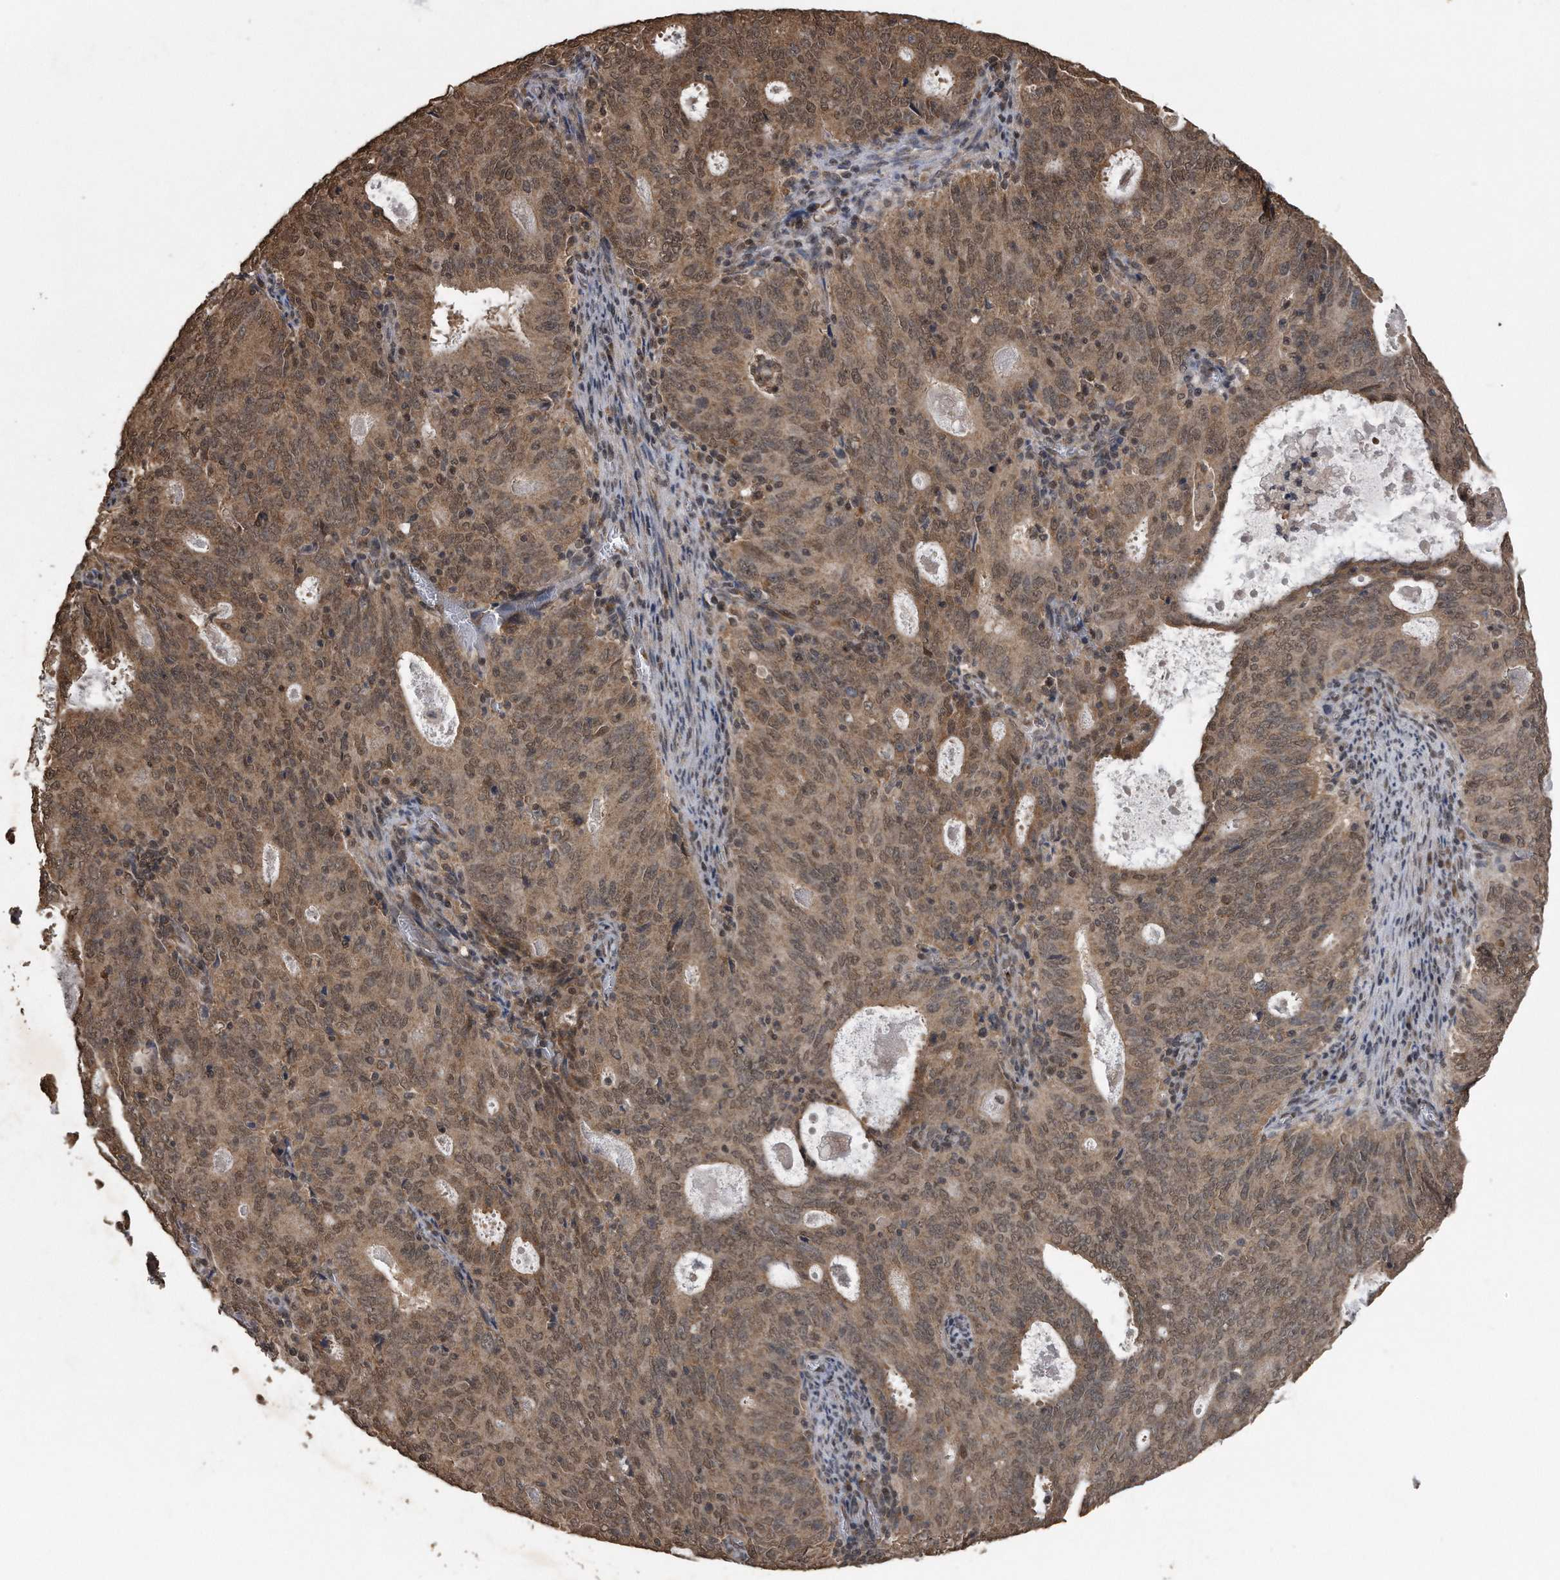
{"staining": {"intensity": "moderate", "quantity": ">75%", "location": "cytoplasmic/membranous,nuclear"}, "tissue": "cervical cancer", "cell_type": "Tumor cells", "image_type": "cancer", "snomed": [{"axis": "morphology", "description": "Adenocarcinoma, NOS"}, {"axis": "topography", "description": "Cervix"}], "caption": "Human cervical cancer stained with a brown dye displays moderate cytoplasmic/membranous and nuclear positive positivity in about >75% of tumor cells.", "gene": "CRYZL1", "patient": {"sex": "female", "age": 44}}